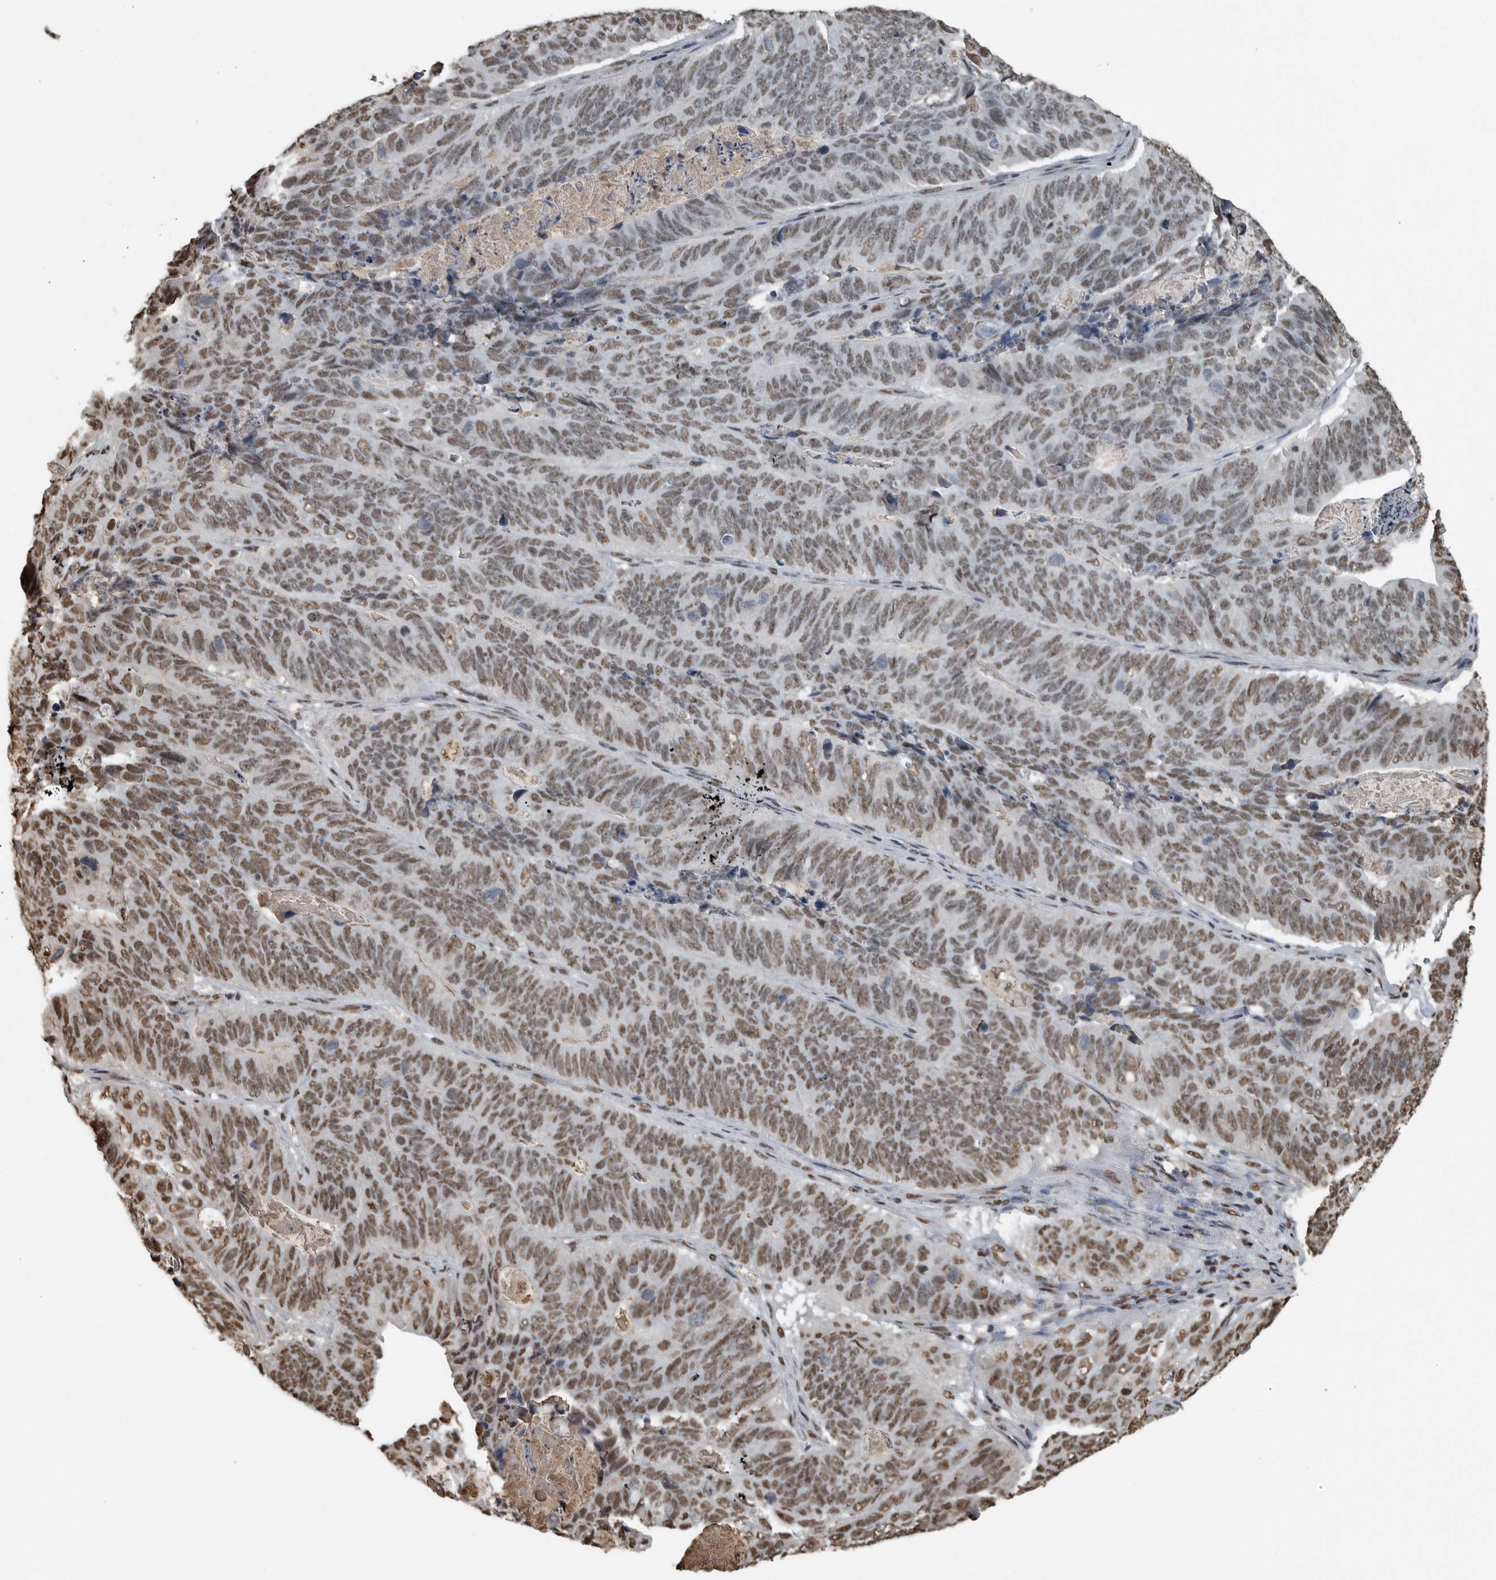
{"staining": {"intensity": "moderate", "quantity": ">75%", "location": "nuclear"}, "tissue": "stomach cancer", "cell_type": "Tumor cells", "image_type": "cancer", "snomed": [{"axis": "morphology", "description": "Normal tissue, NOS"}, {"axis": "morphology", "description": "Adenocarcinoma, NOS"}, {"axis": "topography", "description": "Stomach"}], "caption": "Moderate nuclear positivity for a protein is present in approximately >75% of tumor cells of stomach cancer using immunohistochemistry (IHC).", "gene": "TGS1", "patient": {"sex": "female", "age": 89}}